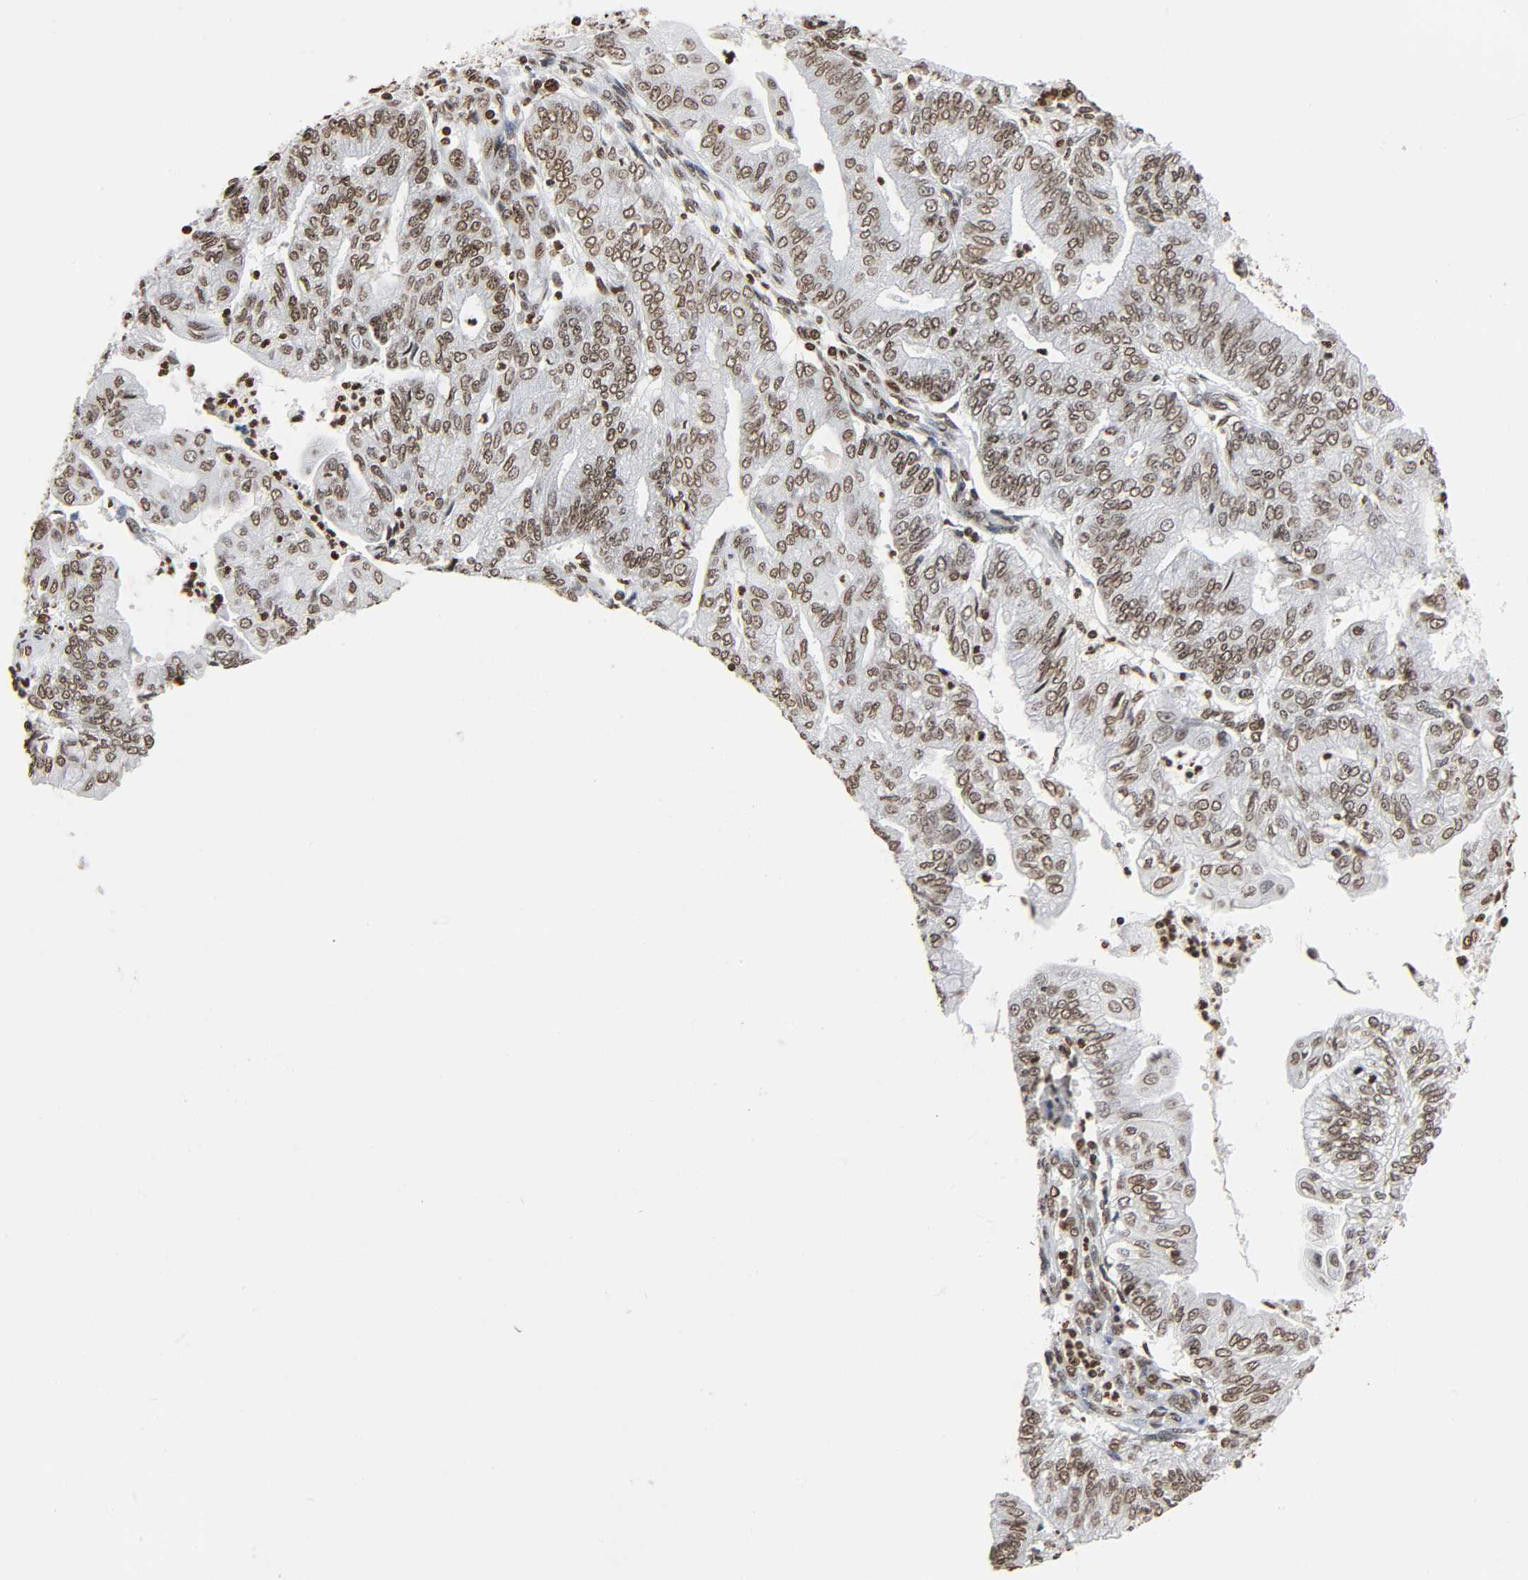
{"staining": {"intensity": "moderate", "quantity": ">75%", "location": "nuclear"}, "tissue": "endometrial cancer", "cell_type": "Tumor cells", "image_type": "cancer", "snomed": [{"axis": "morphology", "description": "Adenocarcinoma, NOS"}, {"axis": "topography", "description": "Endometrium"}], "caption": "A high-resolution histopathology image shows IHC staining of endometrial cancer (adenocarcinoma), which displays moderate nuclear positivity in approximately >75% of tumor cells.", "gene": "HOXA6", "patient": {"sex": "female", "age": 59}}